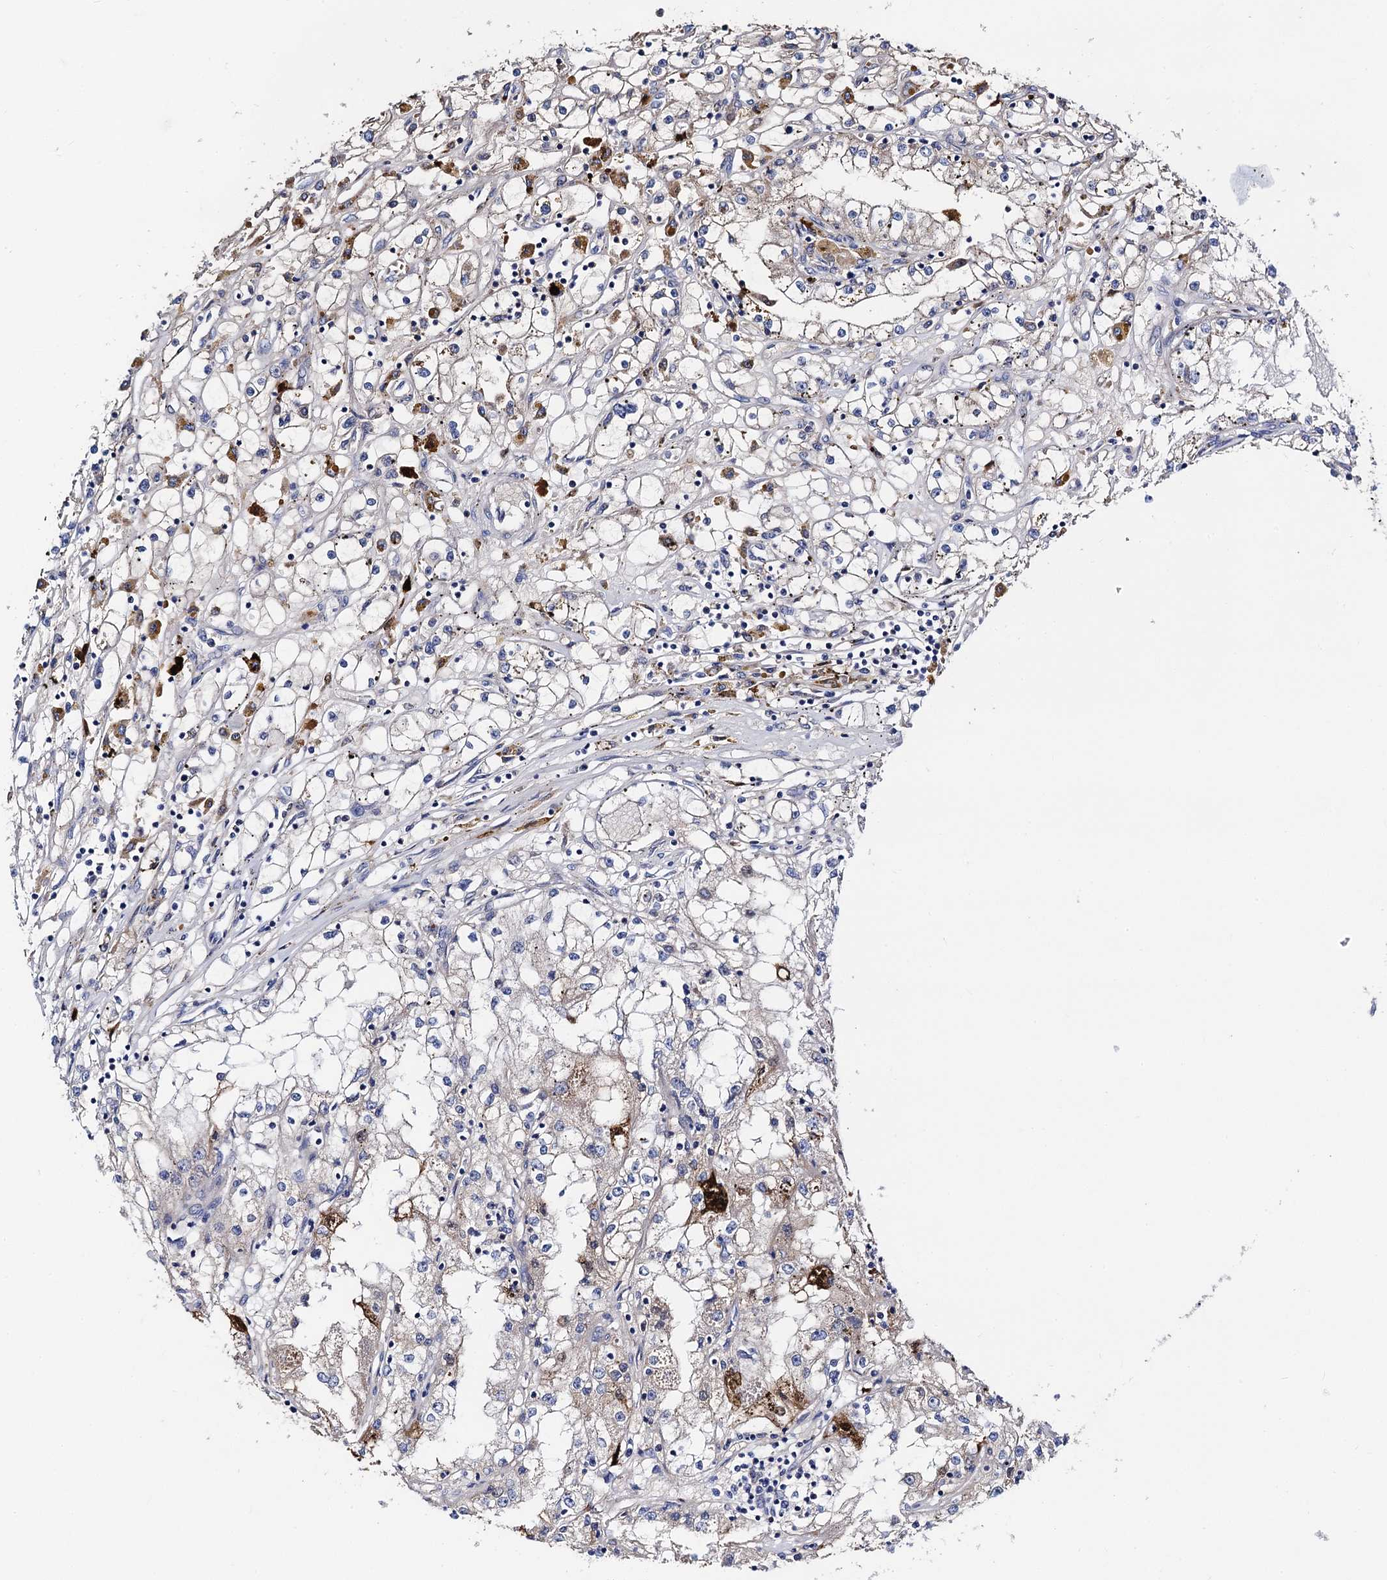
{"staining": {"intensity": "negative", "quantity": "none", "location": "none"}, "tissue": "renal cancer", "cell_type": "Tumor cells", "image_type": "cancer", "snomed": [{"axis": "morphology", "description": "Adenocarcinoma, NOS"}, {"axis": "topography", "description": "Kidney"}], "caption": "Immunohistochemical staining of human renal cancer (adenocarcinoma) exhibits no significant staining in tumor cells.", "gene": "FREM3", "patient": {"sex": "male", "age": 56}}